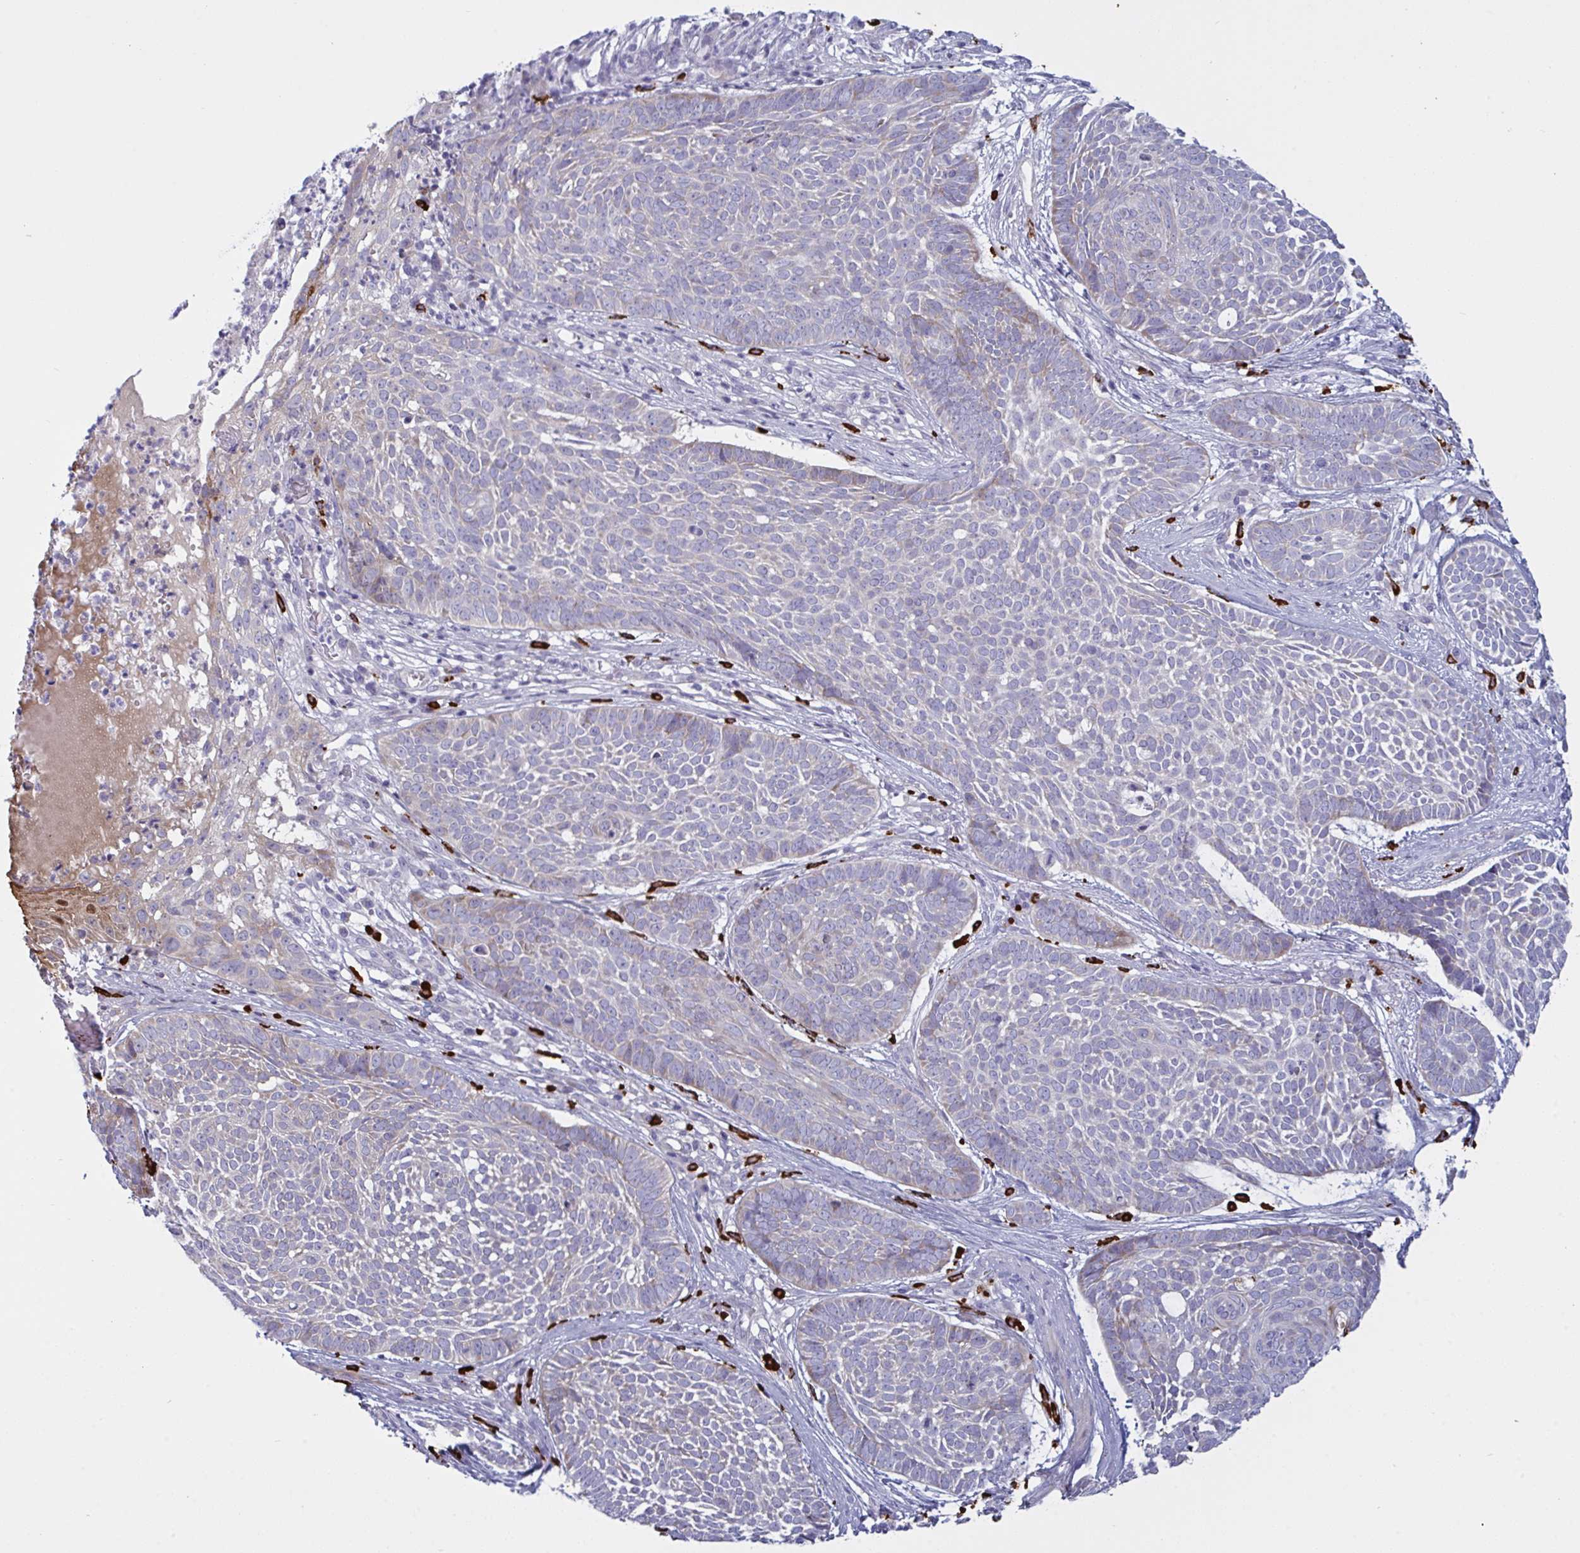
{"staining": {"intensity": "negative", "quantity": "none", "location": "none"}, "tissue": "skin cancer", "cell_type": "Tumor cells", "image_type": "cancer", "snomed": [{"axis": "morphology", "description": "Basal cell carcinoma"}, {"axis": "topography", "description": "Skin"}], "caption": "A high-resolution image shows immunohistochemistry staining of skin cancer (basal cell carcinoma), which reveals no significant positivity in tumor cells.", "gene": "ZNF684", "patient": {"sex": "female", "age": 89}}